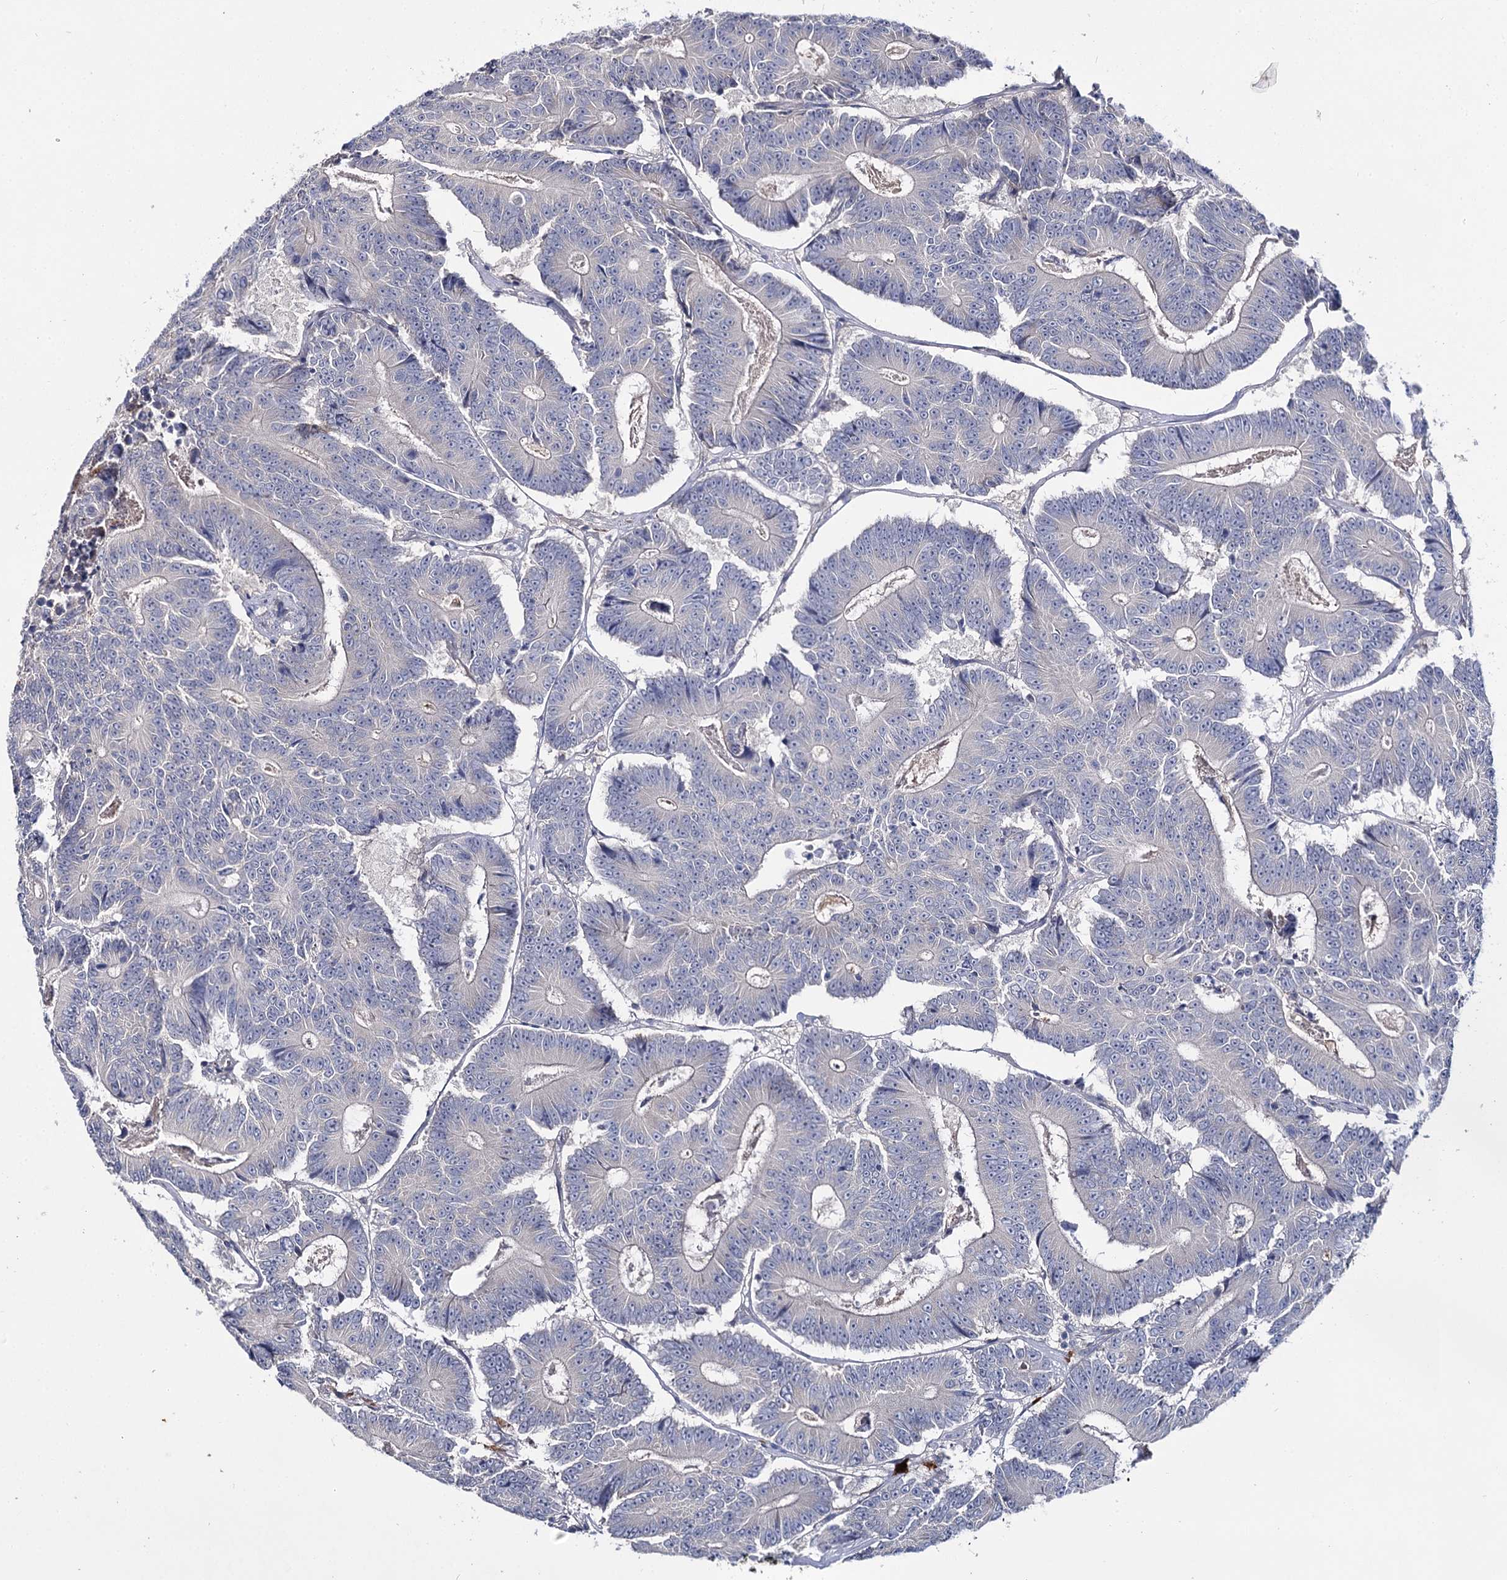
{"staining": {"intensity": "negative", "quantity": "none", "location": "none"}, "tissue": "colorectal cancer", "cell_type": "Tumor cells", "image_type": "cancer", "snomed": [{"axis": "morphology", "description": "Adenocarcinoma, NOS"}, {"axis": "topography", "description": "Colon"}], "caption": "Colorectal cancer (adenocarcinoma) was stained to show a protein in brown. There is no significant staining in tumor cells. (DAB (3,3'-diaminobenzidine) IHC visualized using brightfield microscopy, high magnification).", "gene": "IL1RAP", "patient": {"sex": "male", "age": 83}}